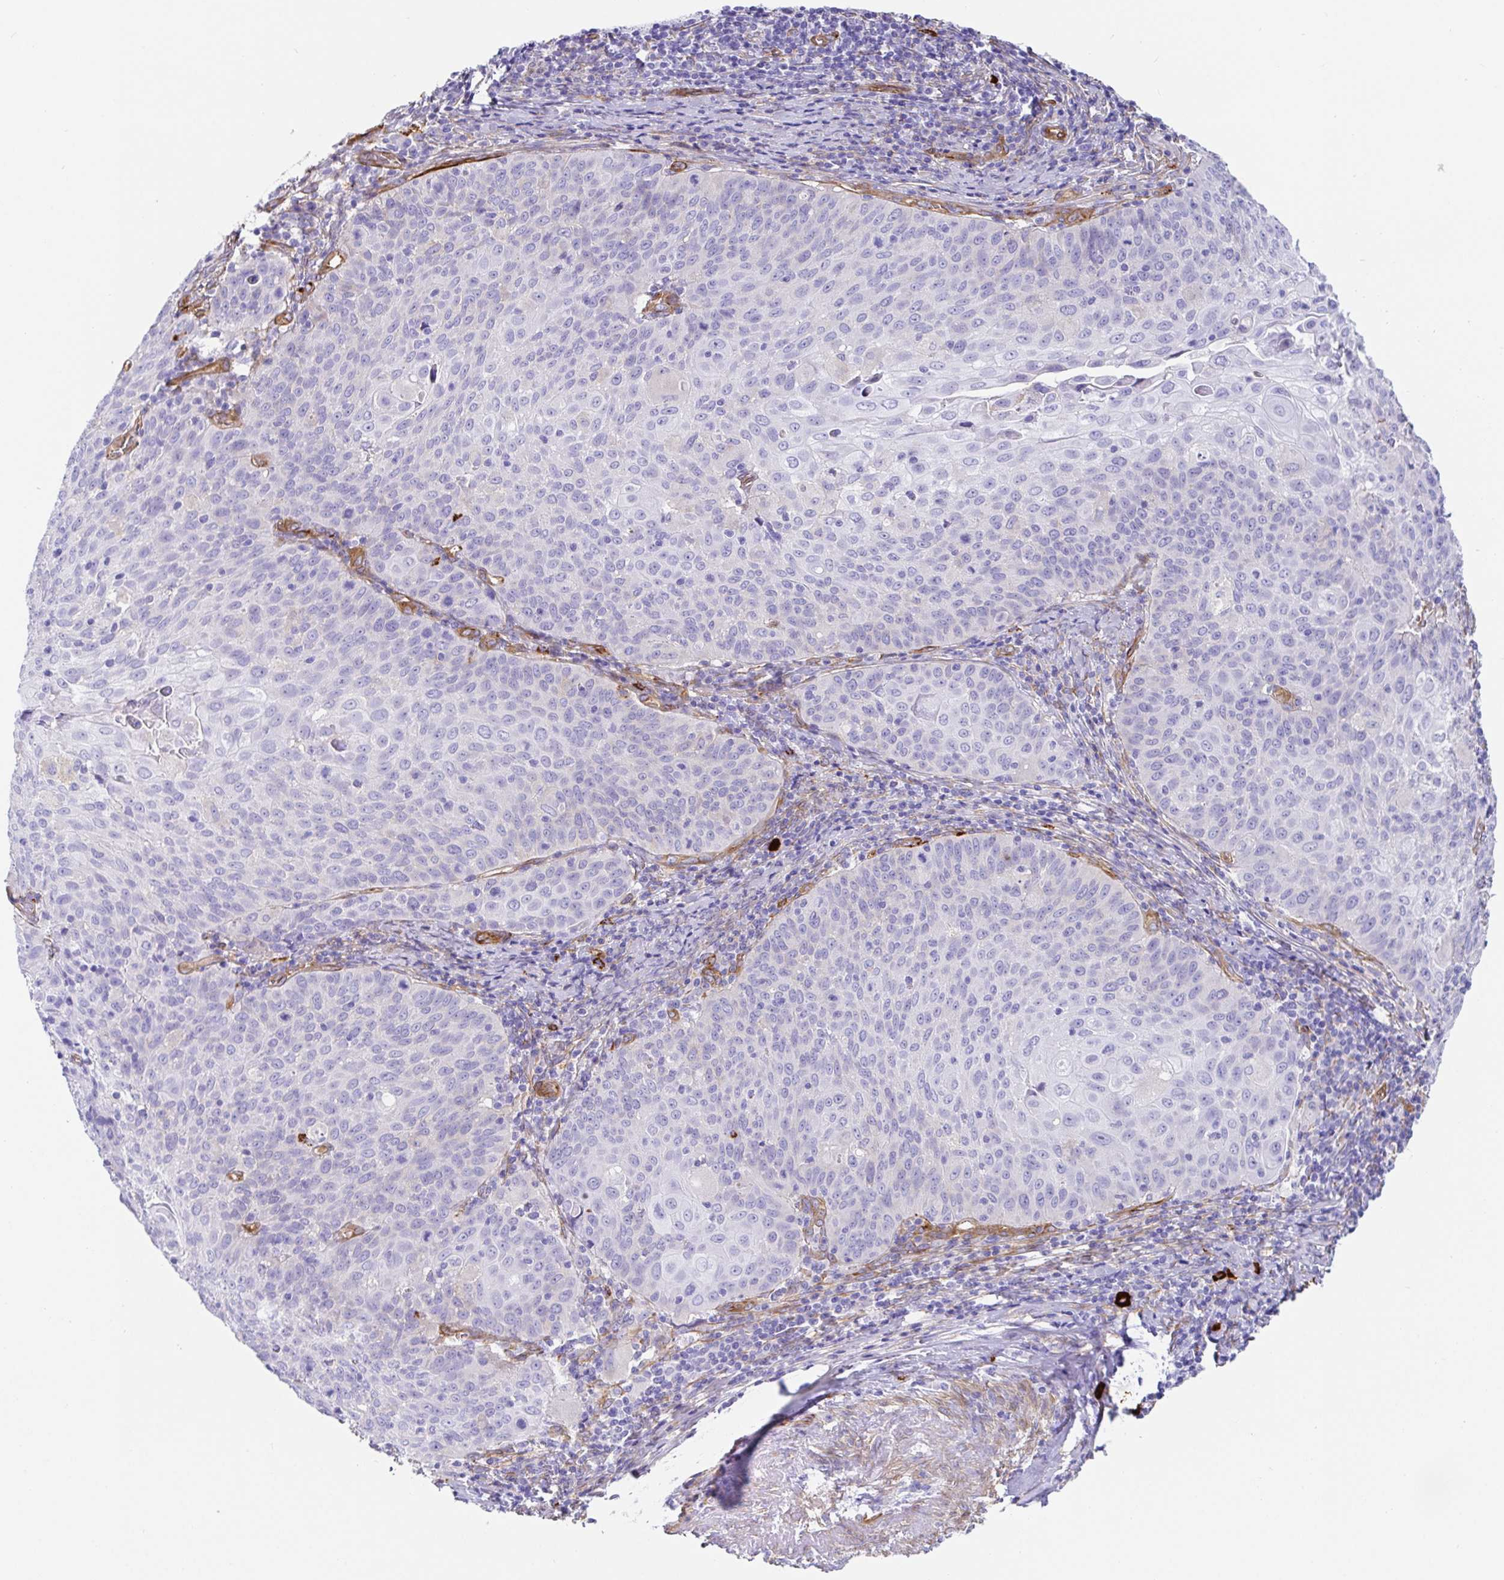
{"staining": {"intensity": "negative", "quantity": "none", "location": "none"}, "tissue": "cervical cancer", "cell_type": "Tumor cells", "image_type": "cancer", "snomed": [{"axis": "morphology", "description": "Squamous cell carcinoma, NOS"}, {"axis": "topography", "description": "Cervix"}], "caption": "Human squamous cell carcinoma (cervical) stained for a protein using IHC exhibits no staining in tumor cells.", "gene": "DOCK1", "patient": {"sex": "female", "age": 65}}